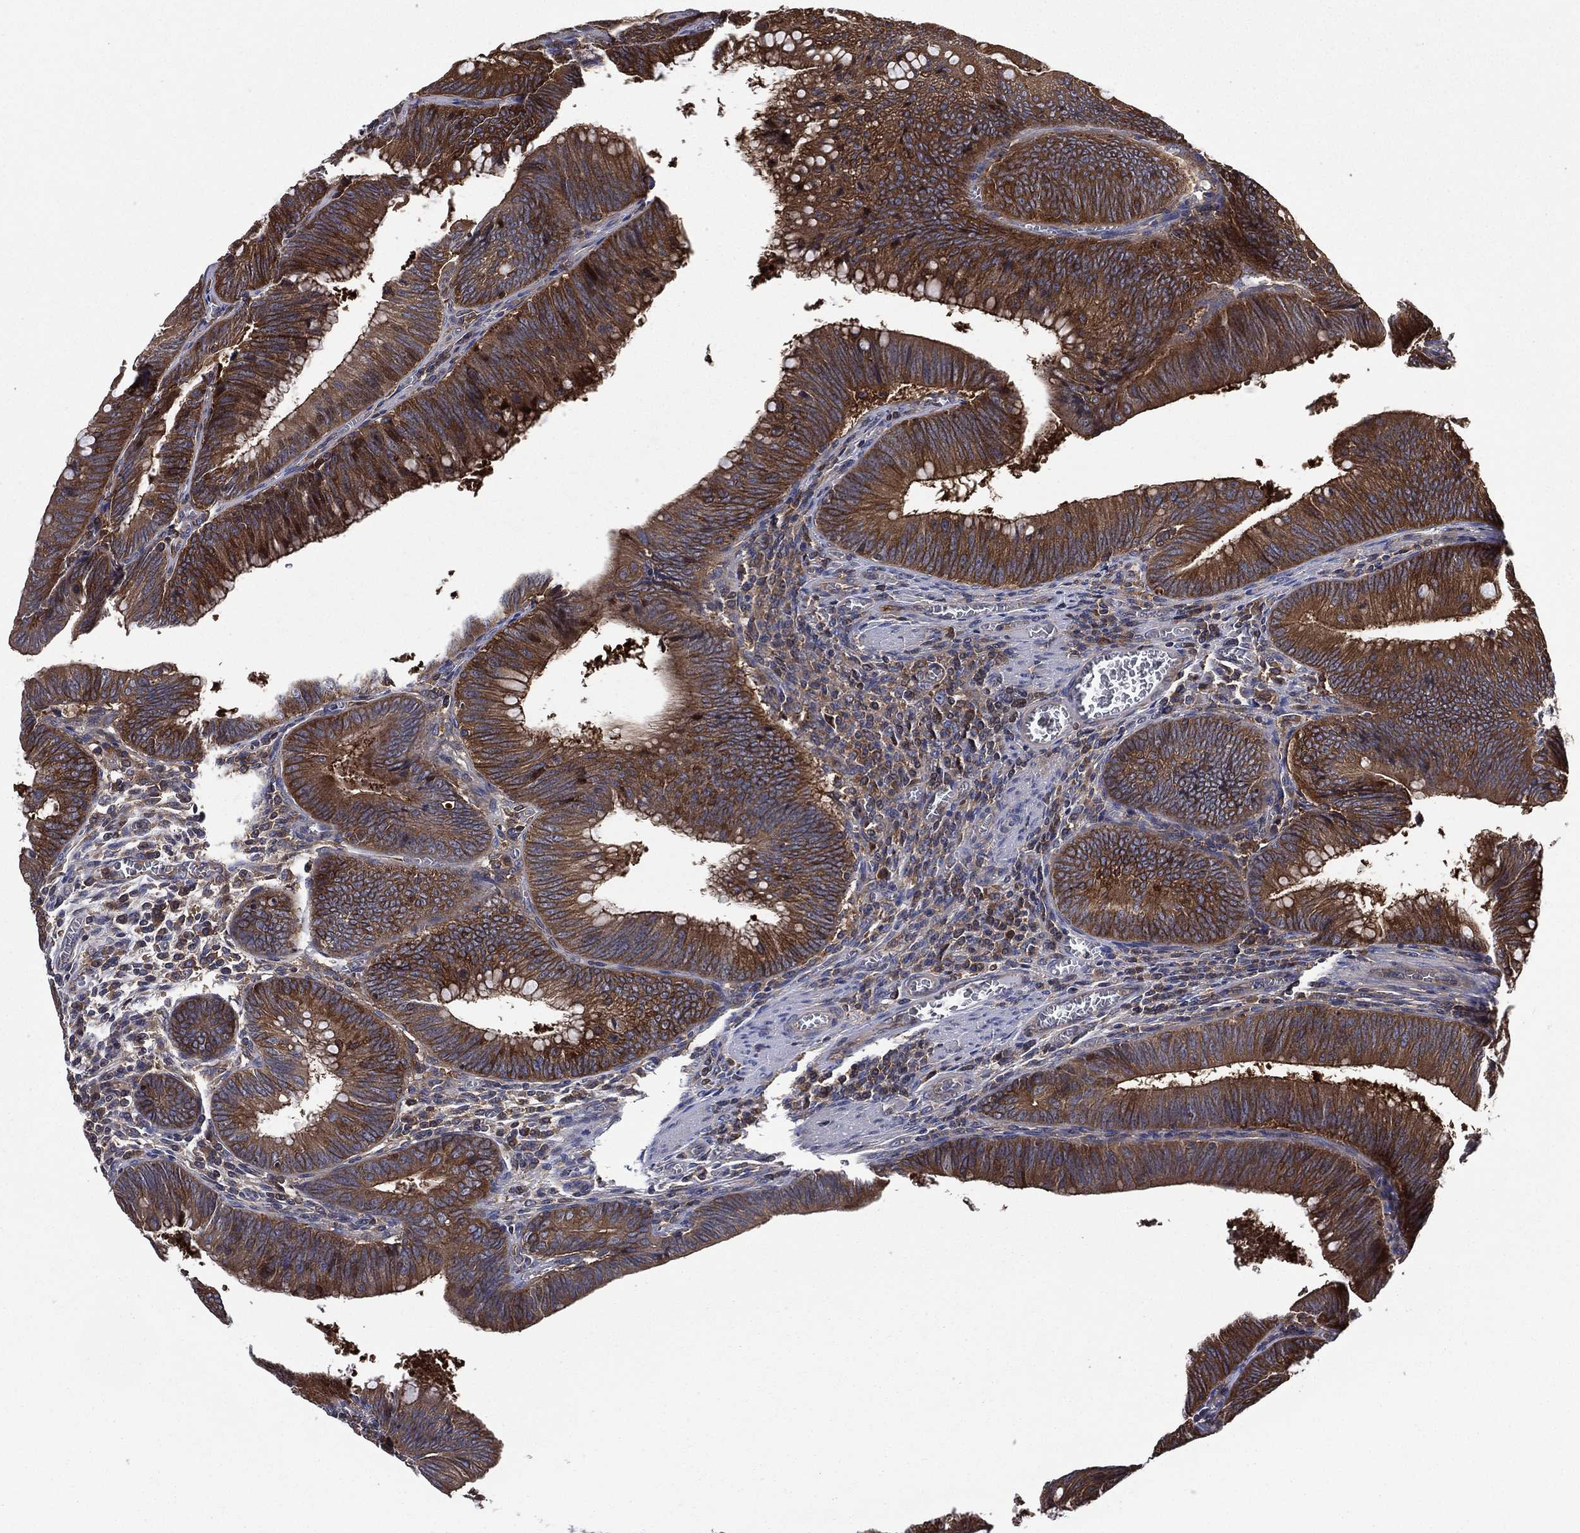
{"staining": {"intensity": "strong", "quantity": ">75%", "location": "cytoplasmic/membranous"}, "tissue": "colorectal cancer", "cell_type": "Tumor cells", "image_type": "cancer", "snomed": [{"axis": "morphology", "description": "Adenocarcinoma, NOS"}, {"axis": "topography", "description": "Rectum"}], "caption": "Immunohistochemical staining of adenocarcinoma (colorectal) shows high levels of strong cytoplasmic/membranous protein staining in about >75% of tumor cells.", "gene": "SMPD3", "patient": {"sex": "female", "age": 72}}